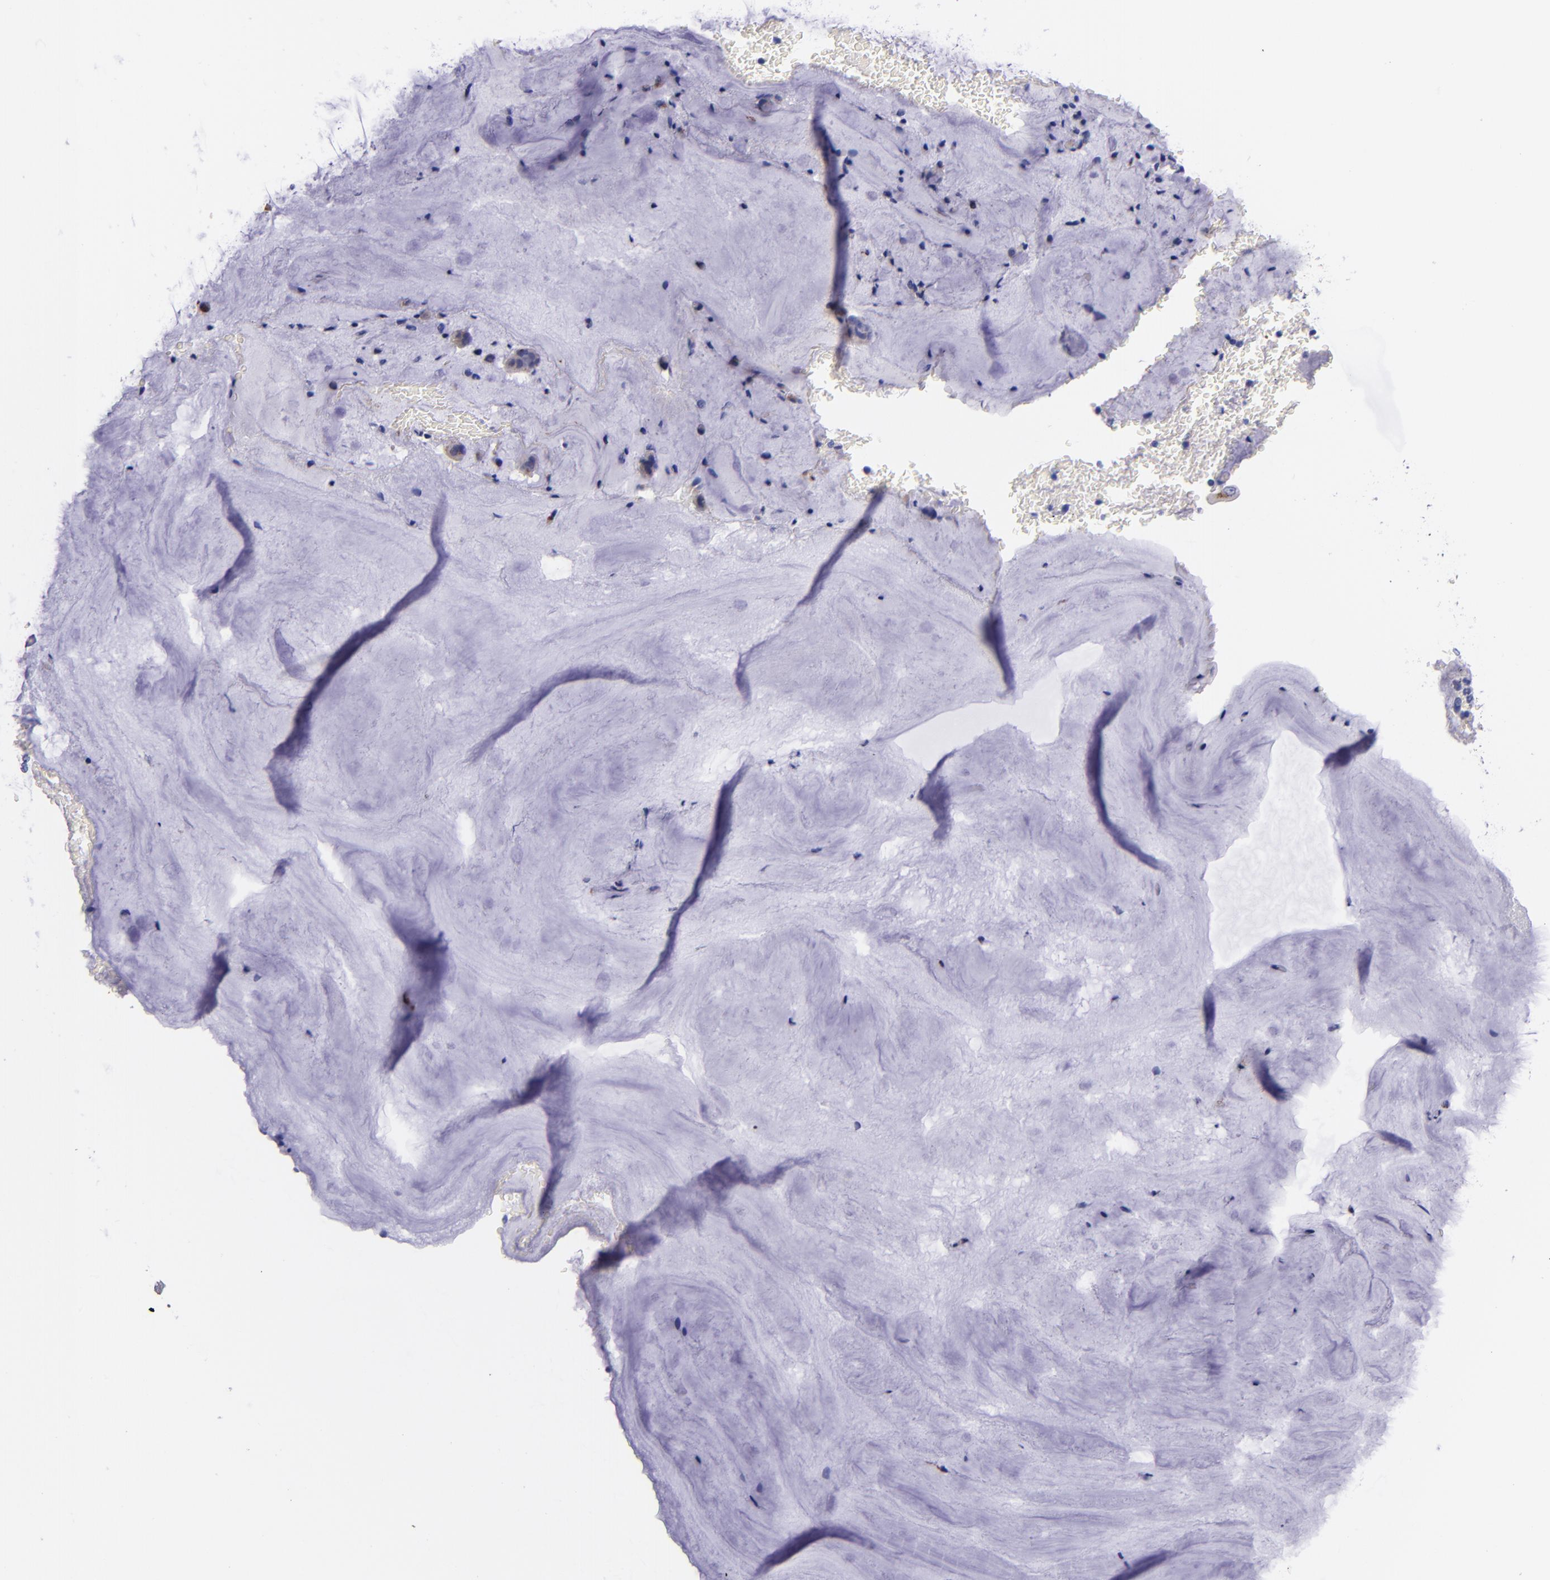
{"staining": {"intensity": "negative", "quantity": "none", "location": "none"}, "tissue": "bronchus", "cell_type": "Respiratory epithelial cells", "image_type": "normal", "snomed": [{"axis": "morphology", "description": "Normal tissue, NOS"}, {"axis": "topography", "description": "Lymph node of abdomen"}, {"axis": "topography", "description": "Lymph node of pelvis"}], "caption": "Respiratory epithelial cells are negative for protein expression in unremarkable human bronchus. (Brightfield microscopy of DAB IHC at high magnification).", "gene": "IVL", "patient": {"sex": "female", "age": 65}}